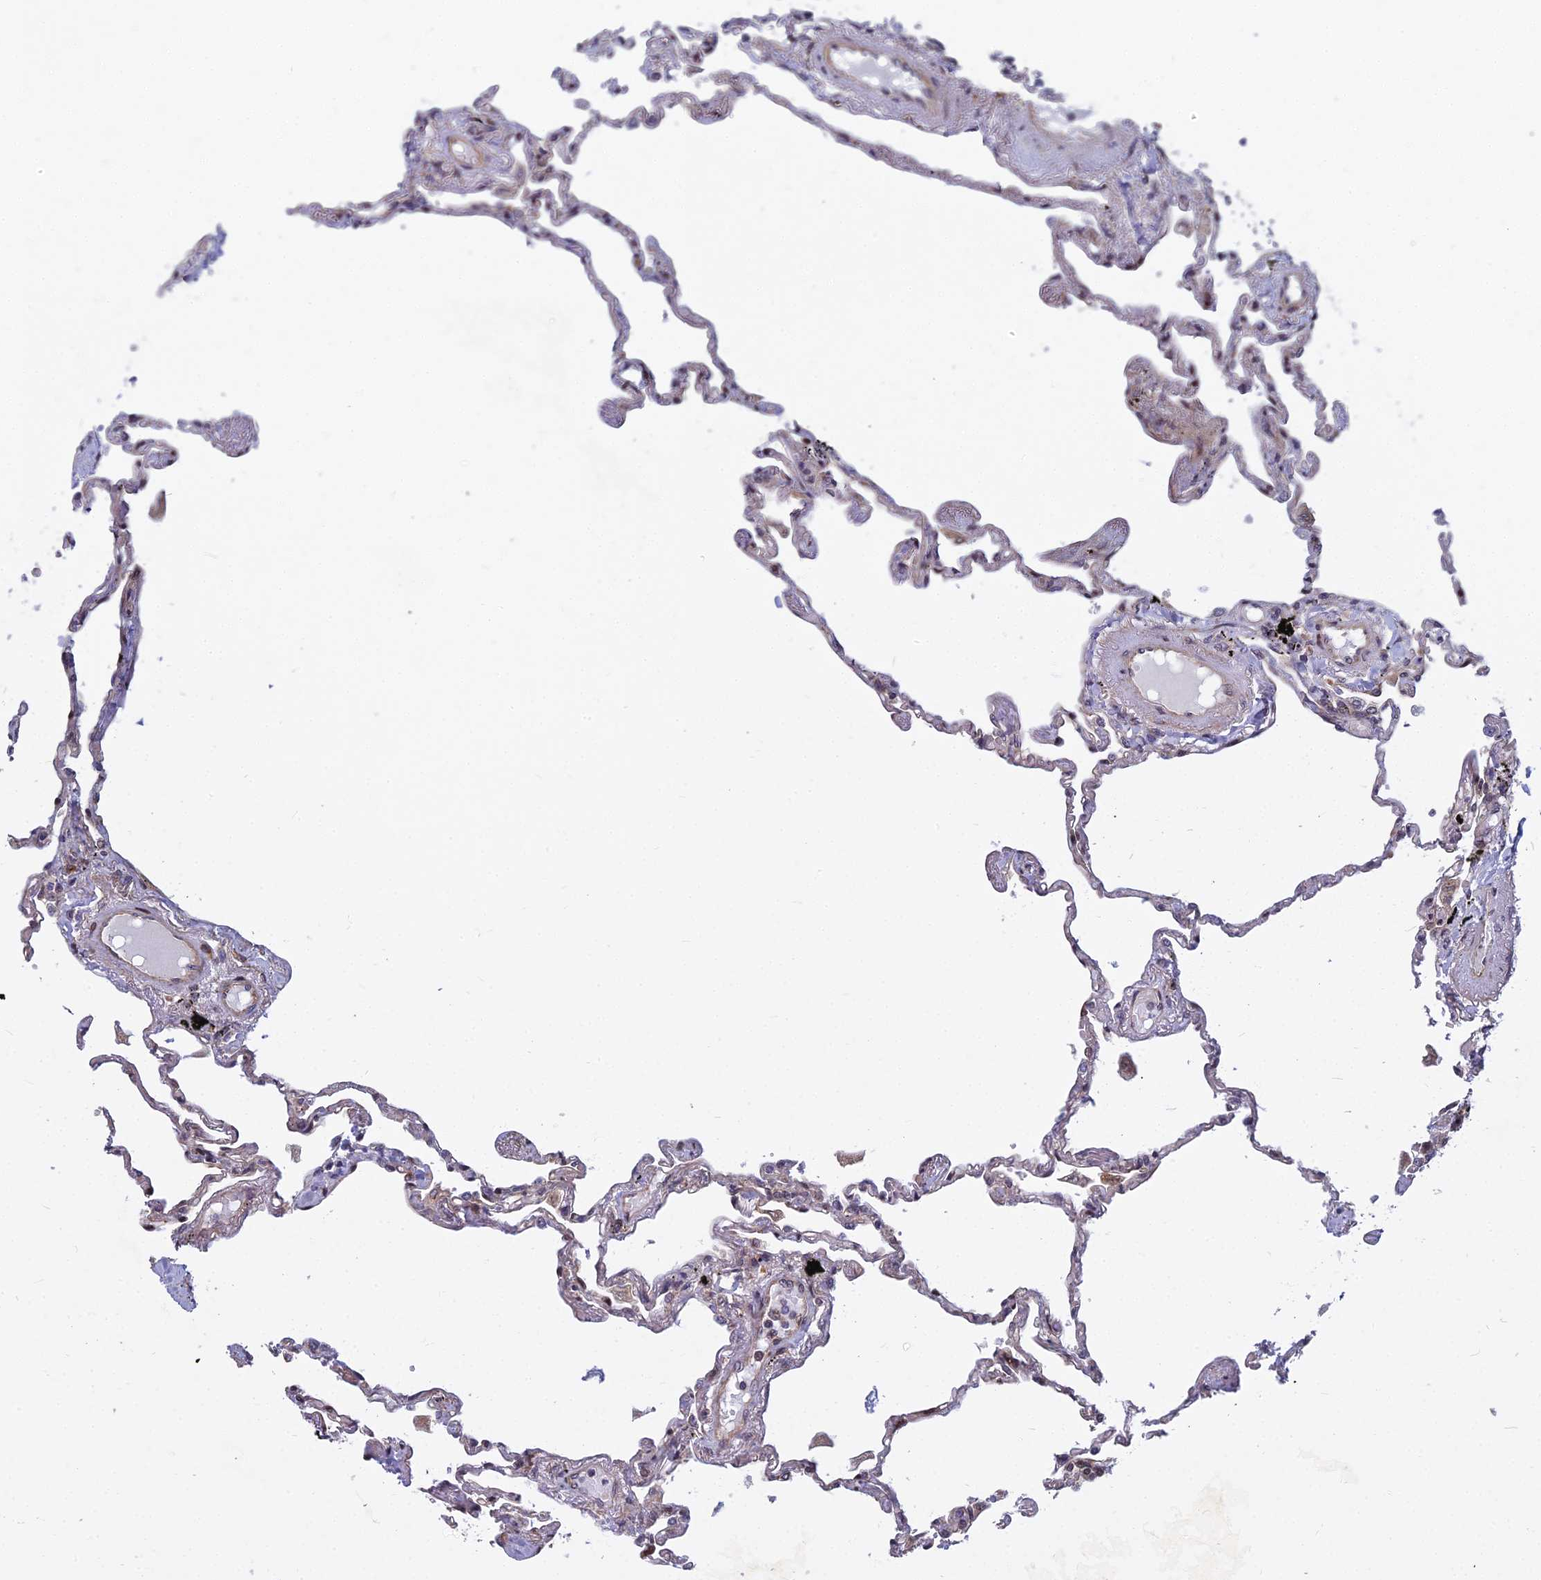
{"staining": {"intensity": "moderate", "quantity": "<25%", "location": "cytoplasmic/membranous,nuclear"}, "tissue": "lung", "cell_type": "Alveolar cells", "image_type": "normal", "snomed": [{"axis": "morphology", "description": "Normal tissue, NOS"}, {"axis": "topography", "description": "Lung"}], "caption": "Lung stained with DAB IHC reveals low levels of moderate cytoplasmic/membranous,nuclear expression in about <25% of alveolar cells. (brown staining indicates protein expression, while blue staining denotes nuclei).", "gene": "COMMD2", "patient": {"sex": "female", "age": 67}}